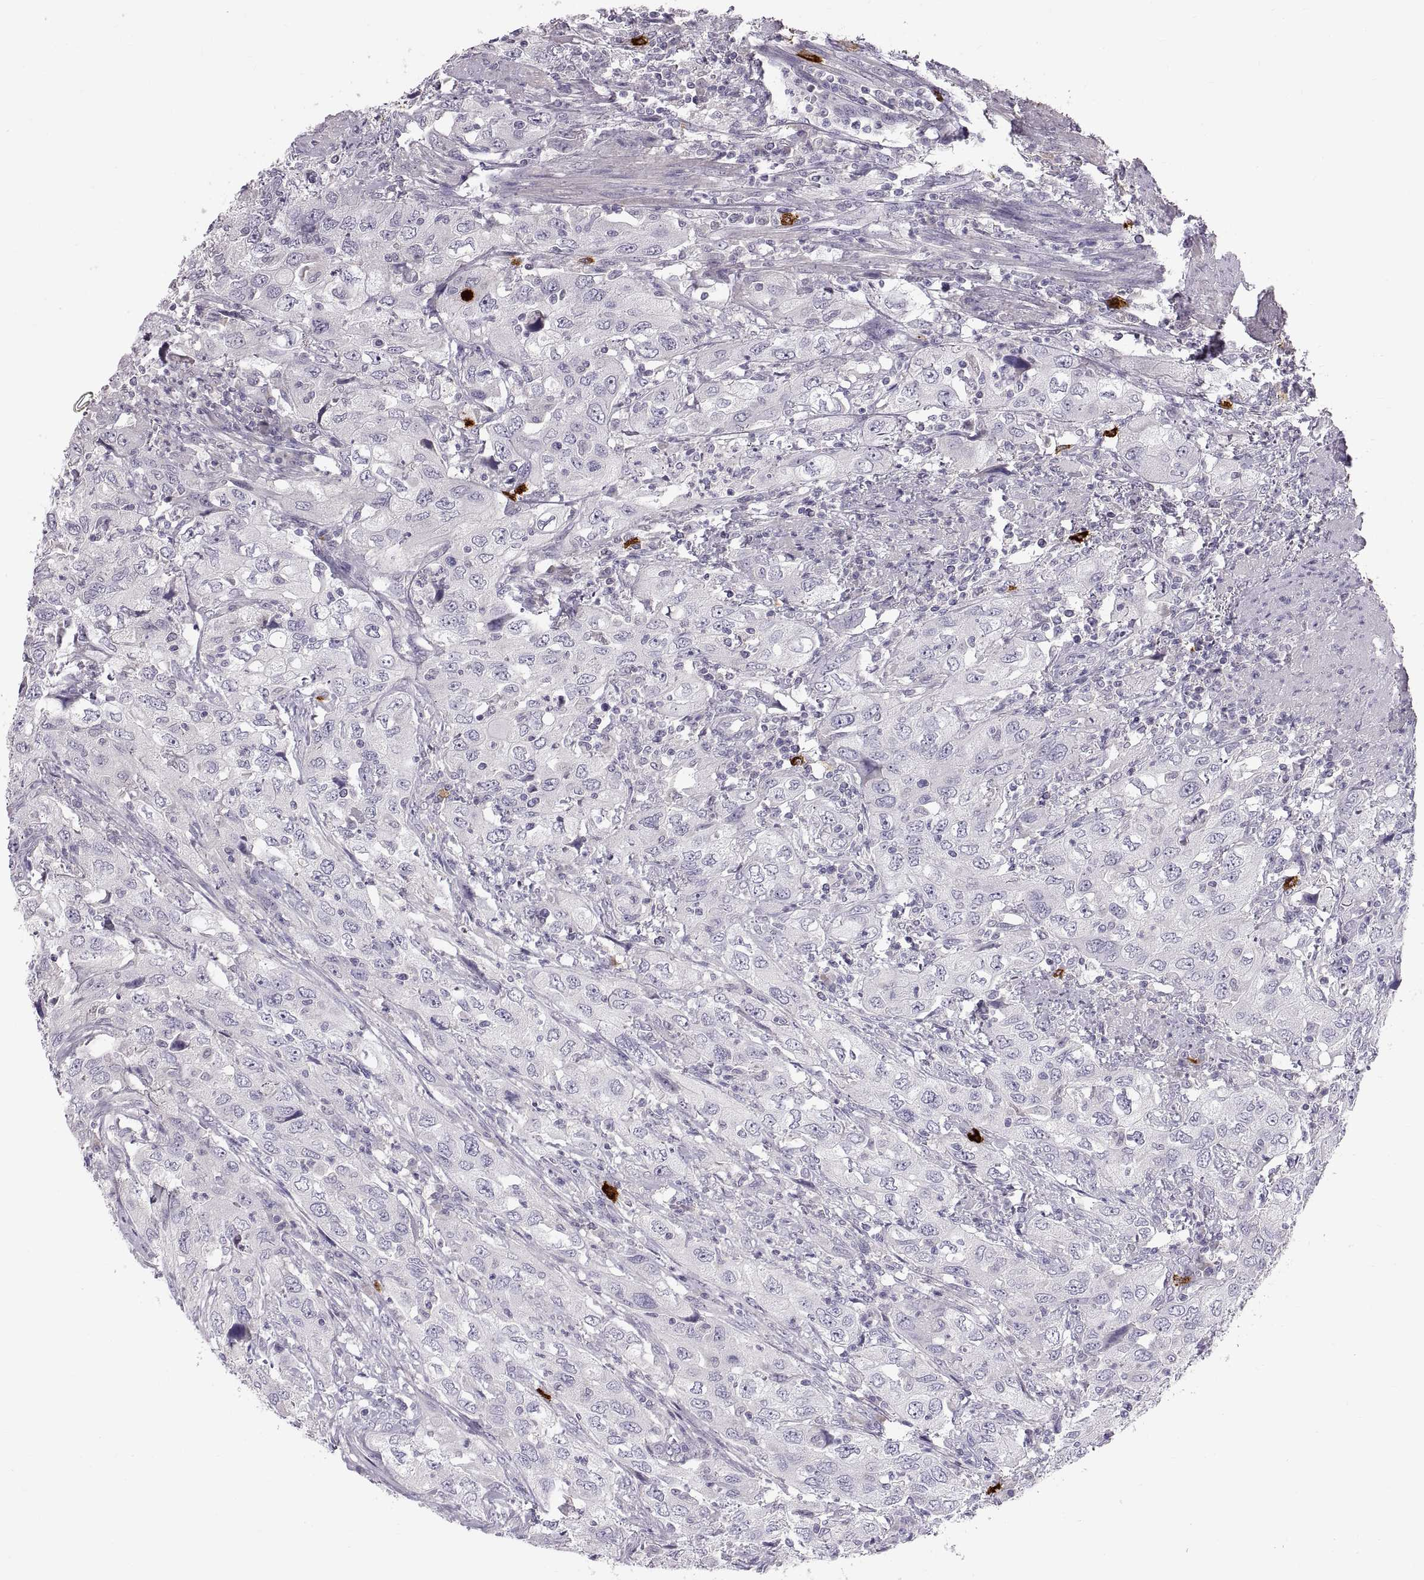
{"staining": {"intensity": "negative", "quantity": "none", "location": "none"}, "tissue": "urothelial cancer", "cell_type": "Tumor cells", "image_type": "cancer", "snomed": [{"axis": "morphology", "description": "Urothelial carcinoma, High grade"}, {"axis": "topography", "description": "Urinary bladder"}], "caption": "Immunohistochemistry histopathology image of neoplastic tissue: human urothelial cancer stained with DAB (3,3'-diaminobenzidine) exhibits no significant protein positivity in tumor cells.", "gene": "WFDC8", "patient": {"sex": "male", "age": 76}}